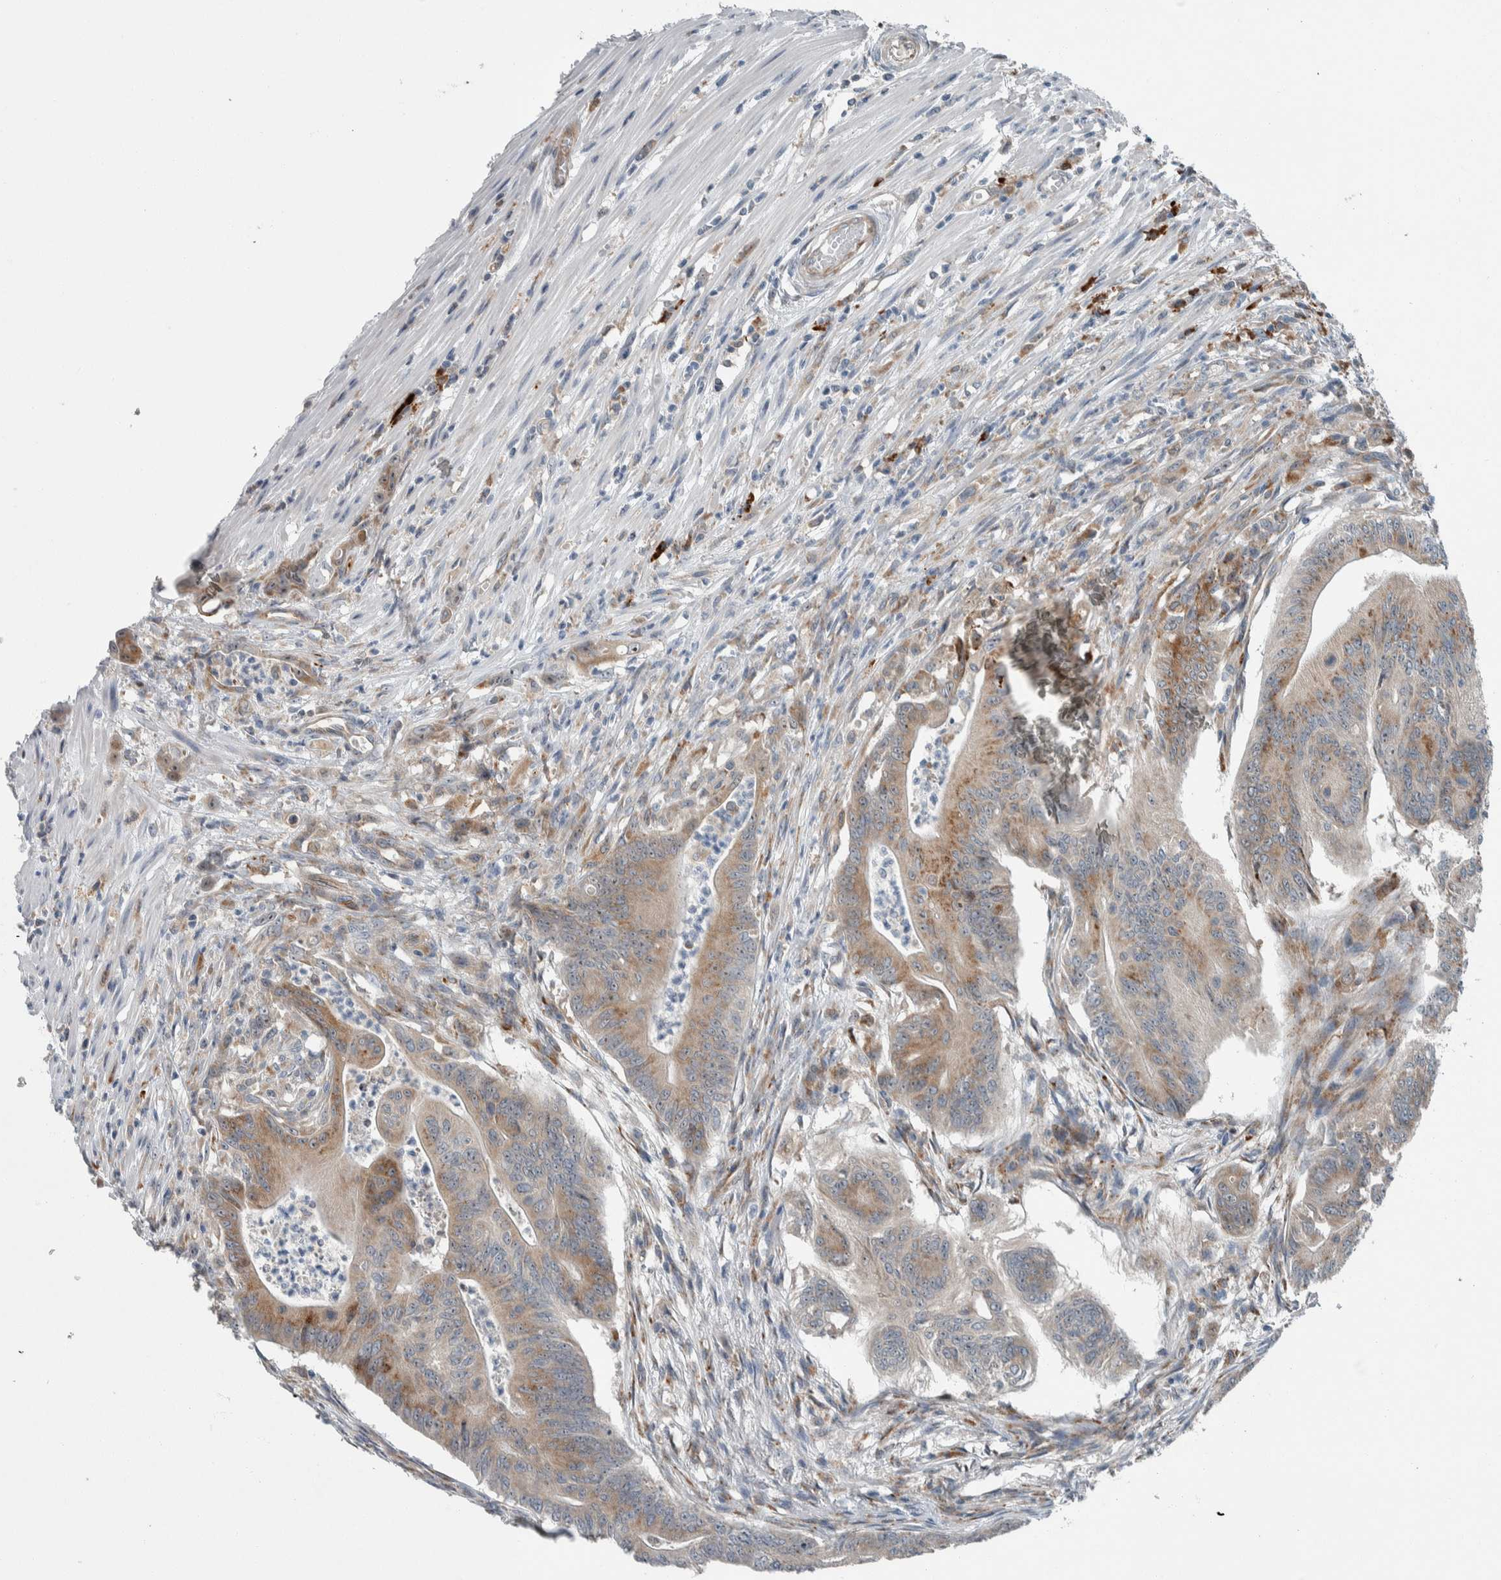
{"staining": {"intensity": "moderate", "quantity": ">75%", "location": "cytoplasmic/membranous"}, "tissue": "colorectal cancer", "cell_type": "Tumor cells", "image_type": "cancer", "snomed": [{"axis": "morphology", "description": "Adenoma, NOS"}, {"axis": "morphology", "description": "Adenocarcinoma, NOS"}, {"axis": "topography", "description": "Colon"}], "caption": "Moderate cytoplasmic/membranous staining is identified in about >75% of tumor cells in colorectal cancer (adenocarcinoma).", "gene": "USP25", "patient": {"sex": "male", "age": 79}}